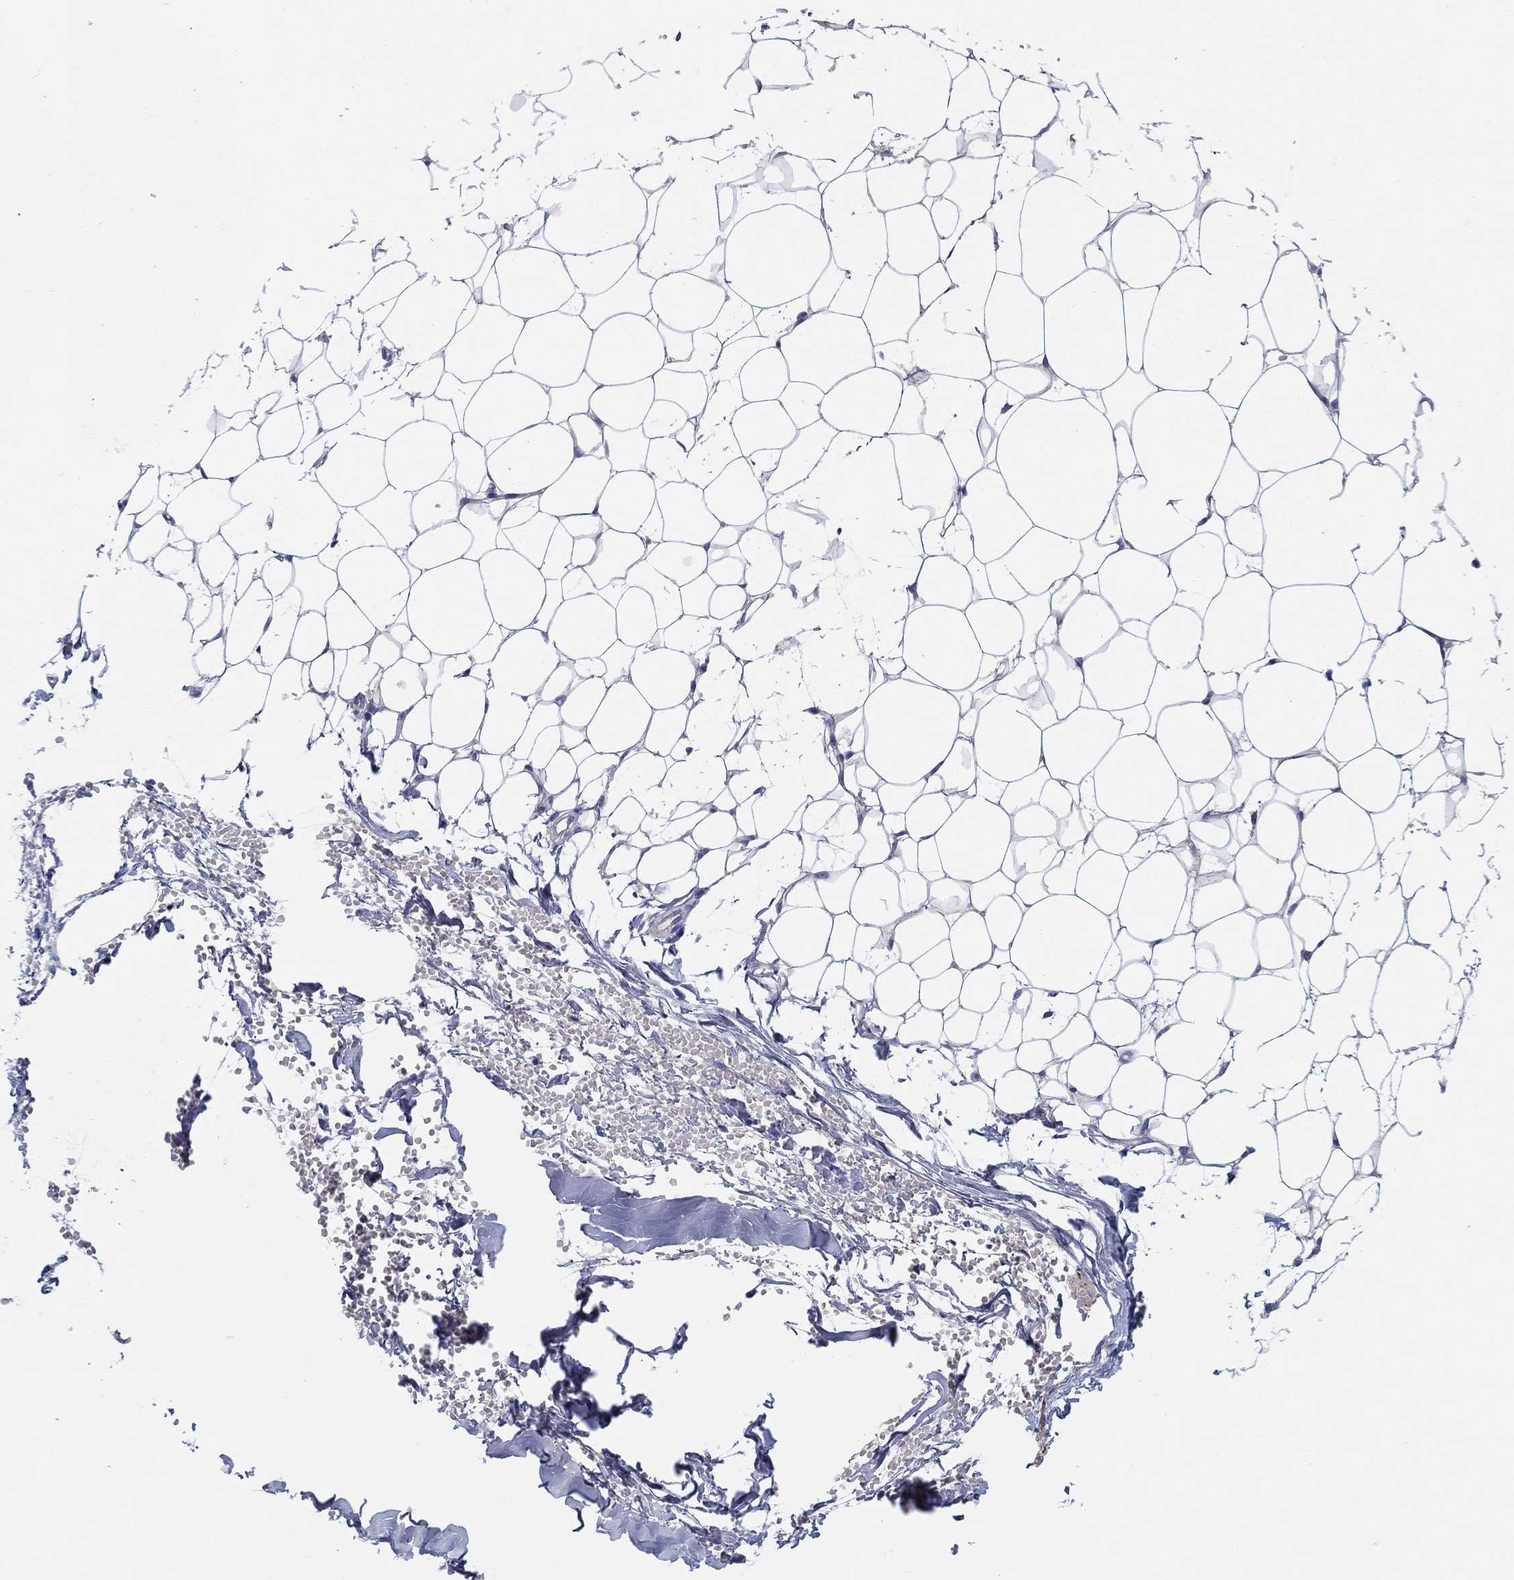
{"staining": {"intensity": "negative", "quantity": "none", "location": "none"}, "tissue": "breast", "cell_type": "Adipocytes", "image_type": "normal", "snomed": [{"axis": "morphology", "description": "Normal tissue, NOS"}, {"axis": "topography", "description": "Breast"}], "caption": "This is a photomicrograph of IHC staining of normal breast, which shows no staining in adipocytes. (Immunohistochemistry, brightfield microscopy, high magnification).", "gene": "ALOX12", "patient": {"sex": "female", "age": 37}}